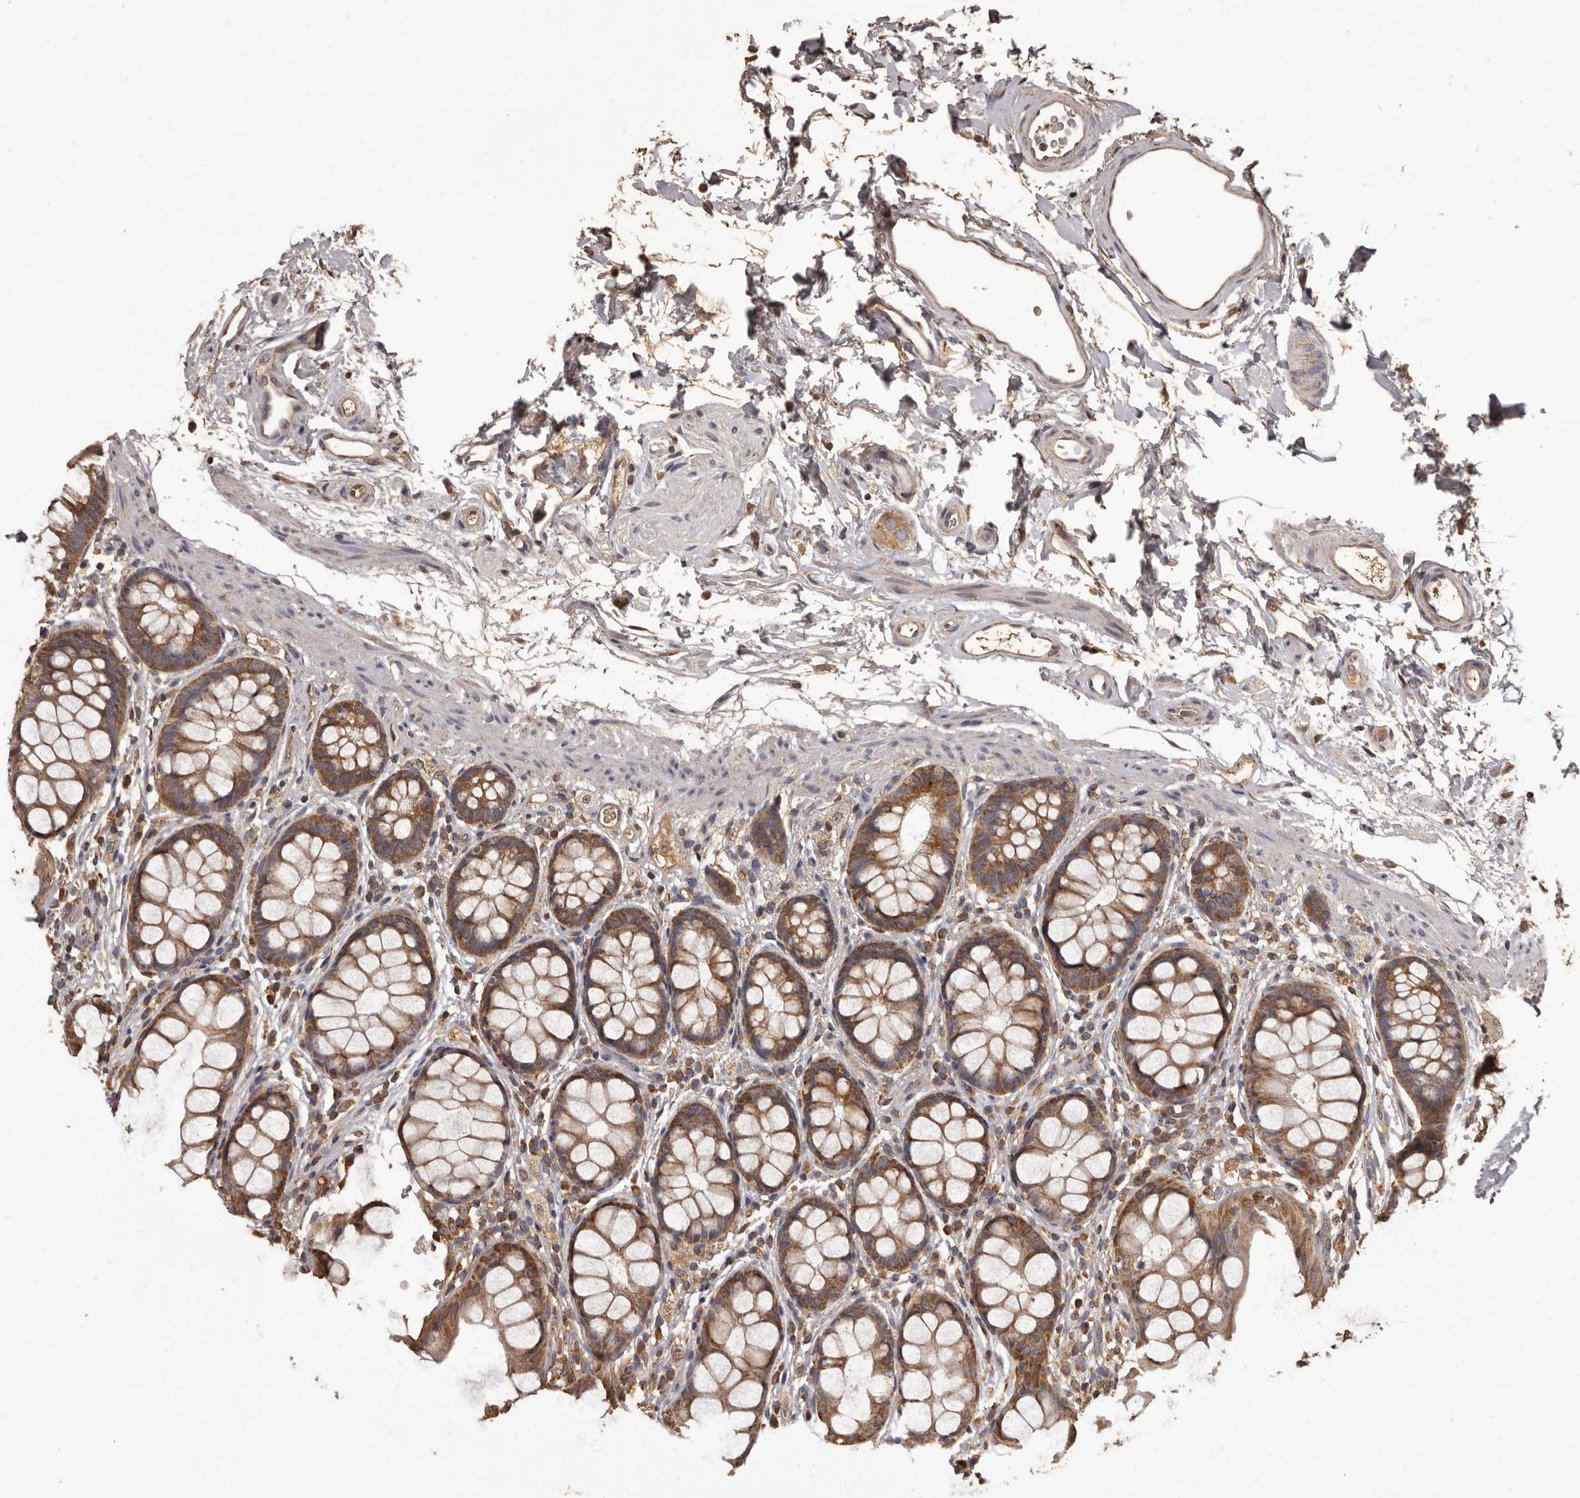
{"staining": {"intensity": "moderate", "quantity": ">75%", "location": "cytoplasmic/membranous"}, "tissue": "rectum", "cell_type": "Glandular cells", "image_type": "normal", "snomed": [{"axis": "morphology", "description": "Normal tissue, NOS"}, {"axis": "topography", "description": "Rectum"}], "caption": "Immunohistochemistry of normal rectum reveals medium levels of moderate cytoplasmic/membranous positivity in approximately >75% of glandular cells. The staining is performed using DAB (3,3'-diaminobenzidine) brown chromogen to label protein expression. The nuclei are counter-stained blue using hematoxylin.", "gene": "MGAT5", "patient": {"sex": "female", "age": 65}}